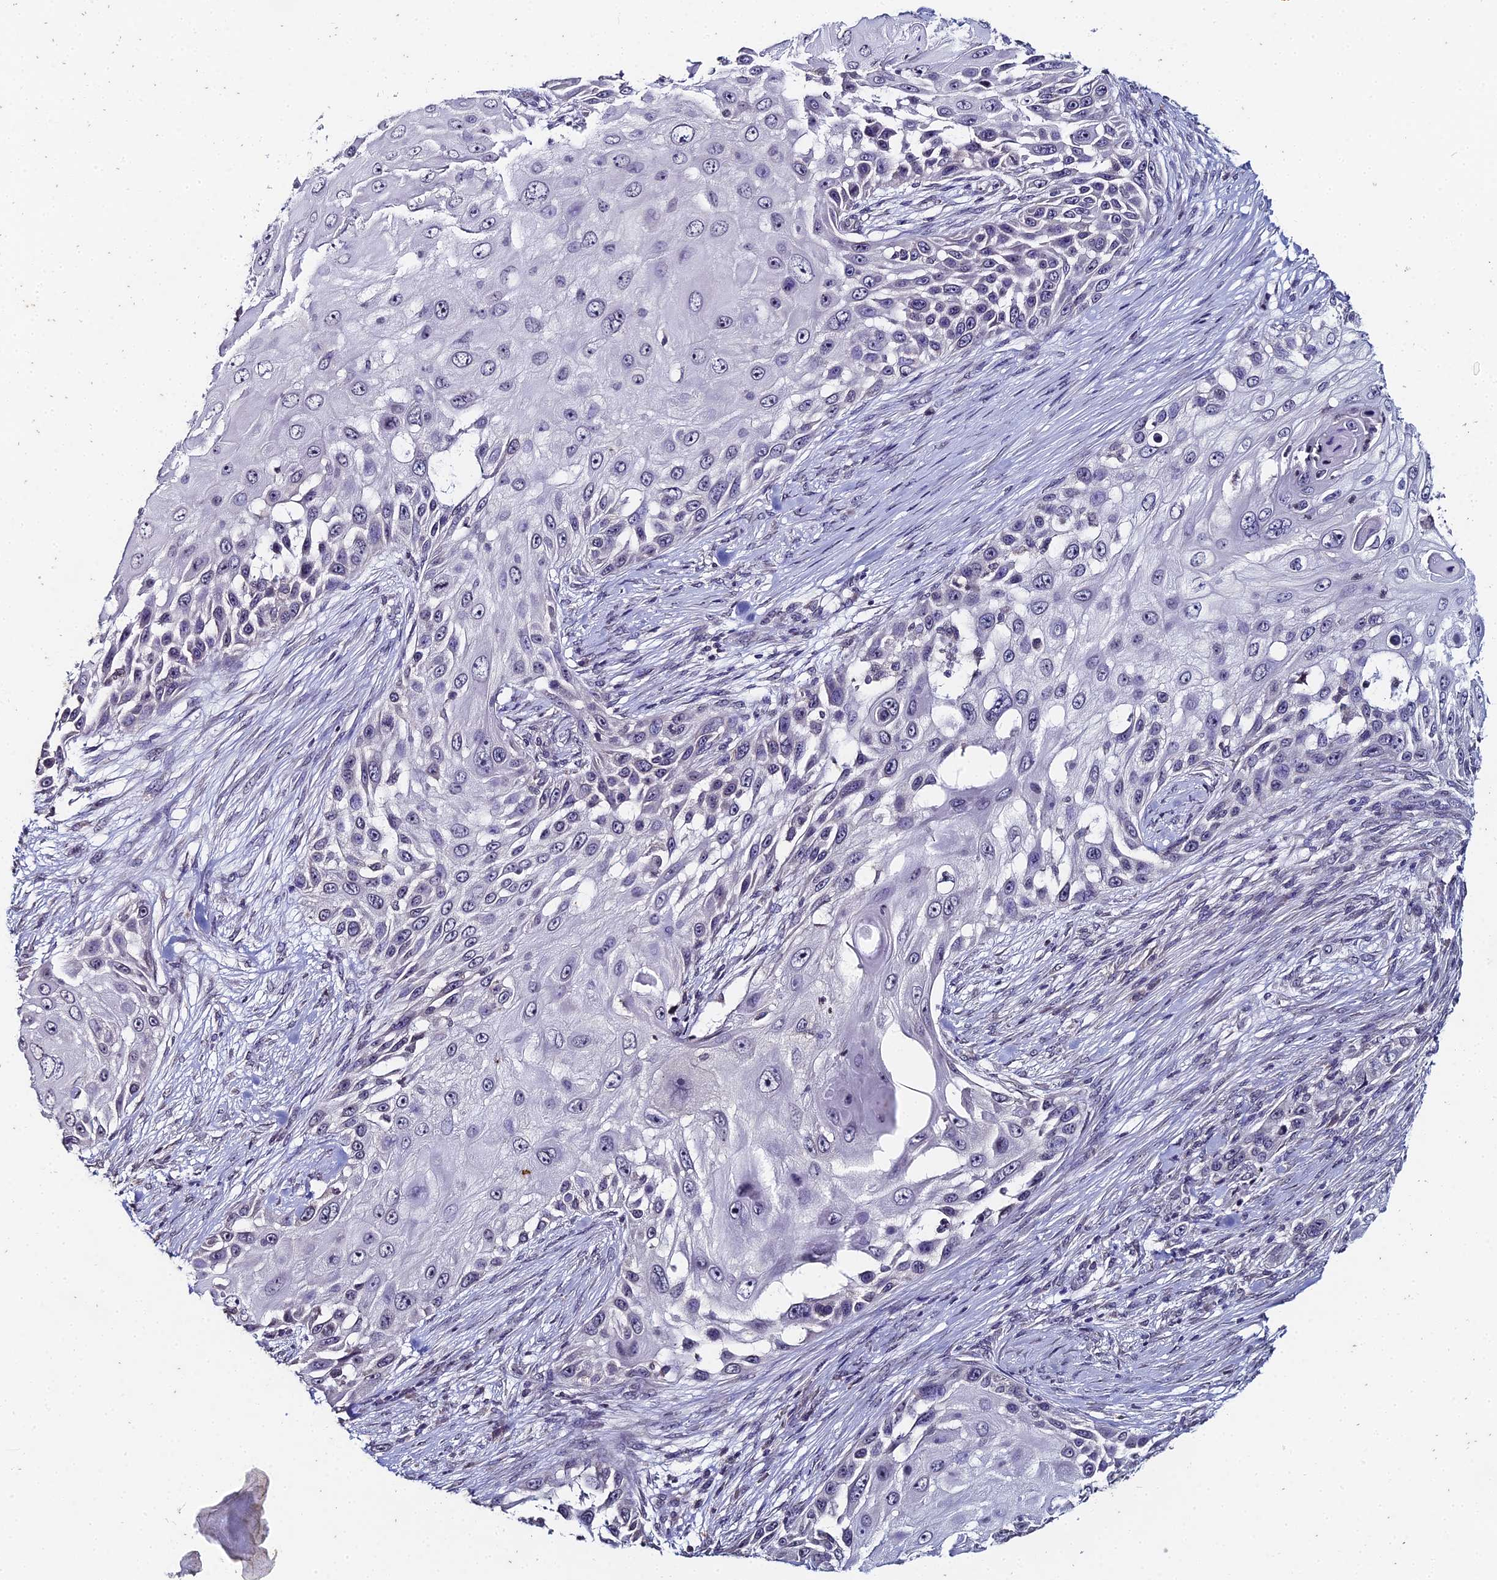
{"staining": {"intensity": "negative", "quantity": "none", "location": "none"}, "tissue": "skin cancer", "cell_type": "Tumor cells", "image_type": "cancer", "snomed": [{"axis": "morphology", "description": "Squamous cell carcinoma, NOS"}, {"axis": "topography", "description": "Skin"}], "caption": "IHC histopathology image of skin cancer (squamous cell carcinoma) stained for a protein (brown), which demonstrates no expression in tumor cells. (DAB IHC visualized using brightfield microscopy, high magnification).", "gene": "PRR22", "patient": {"sex": "female", "age": 44}}